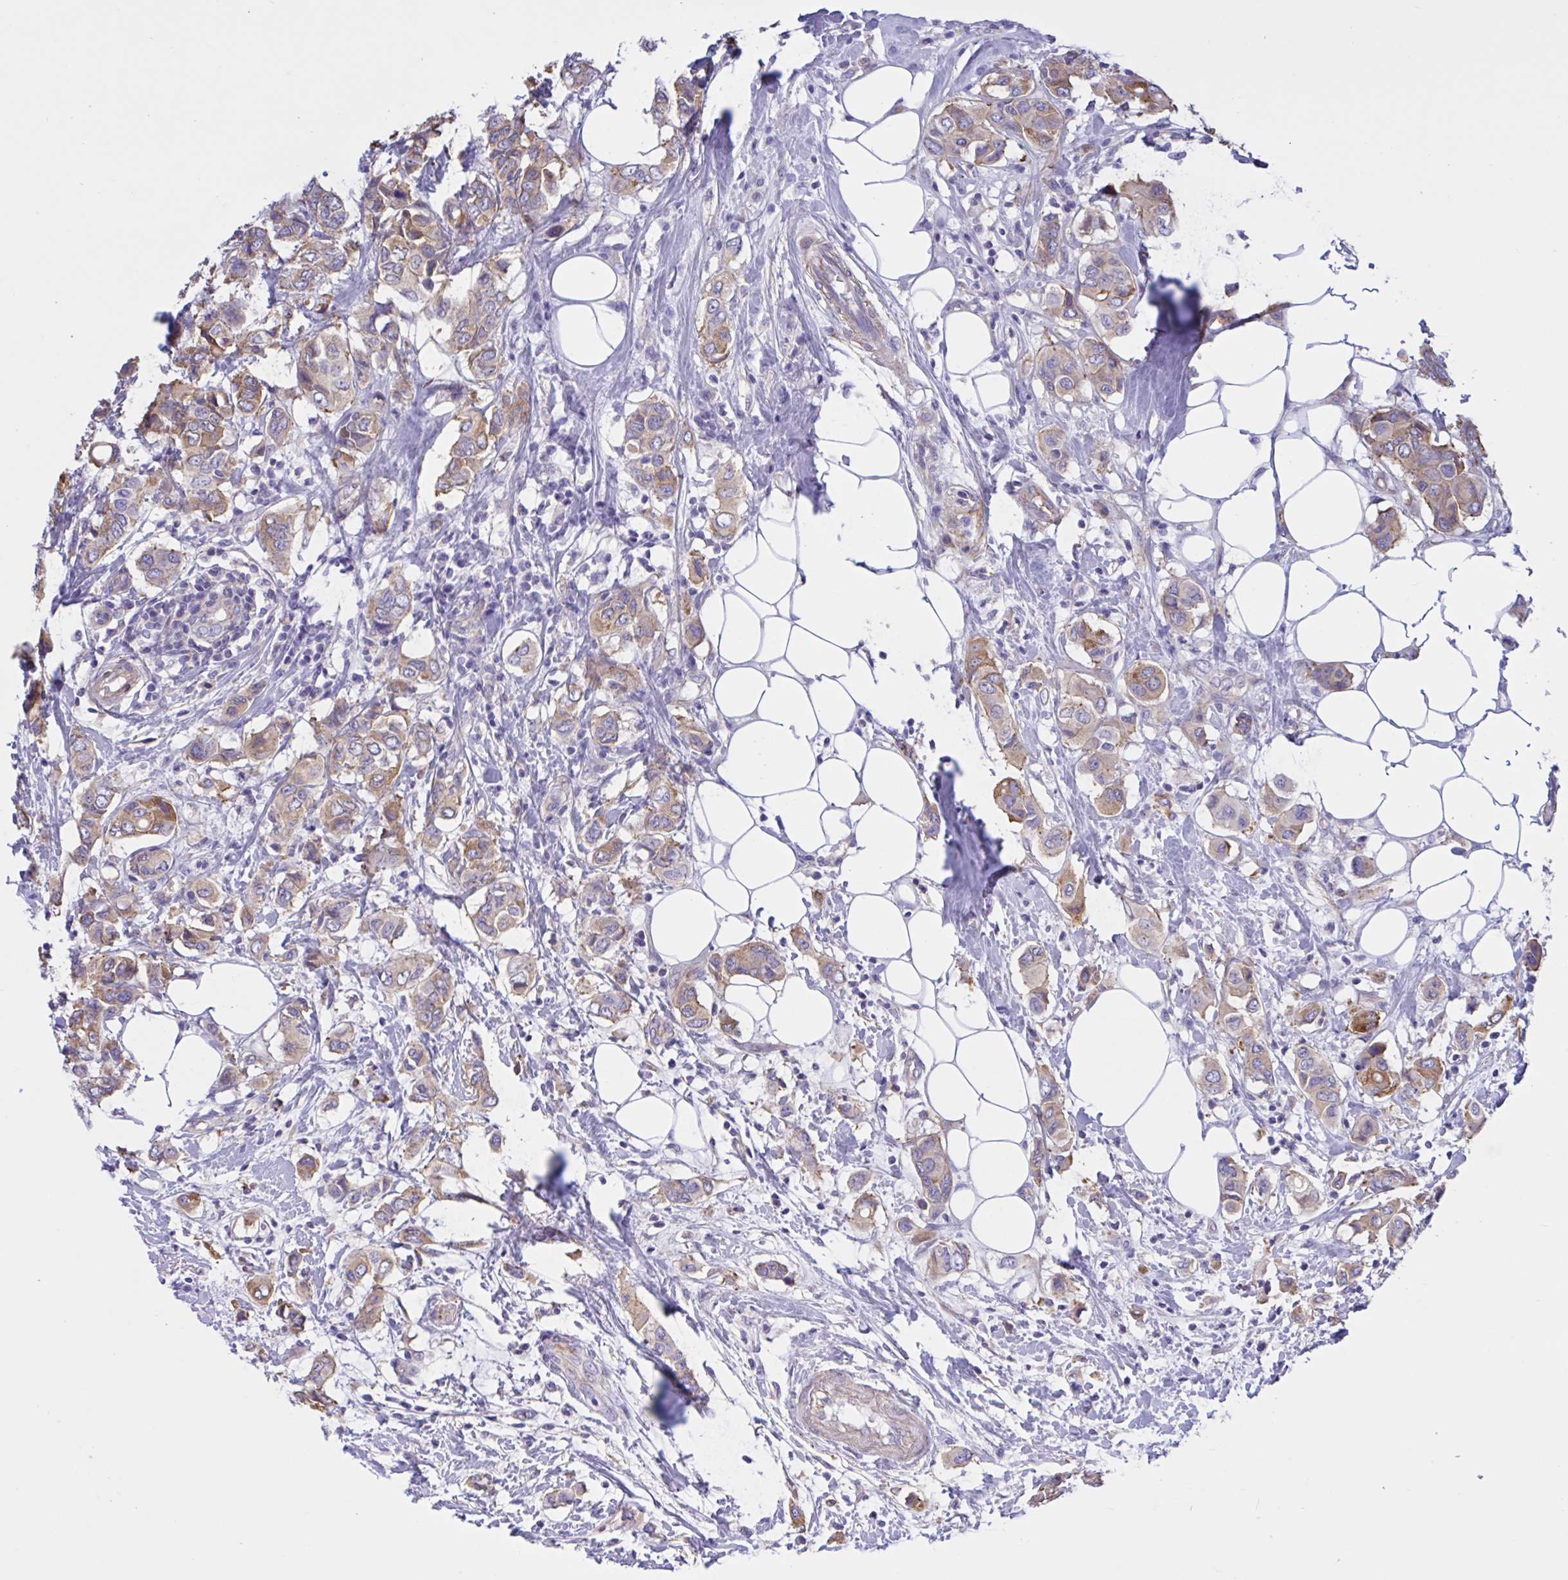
{"staining": {"intensity": "moderate", "quantity": ">75%", "location": "cytoplasmic/membranous"}, "tissue": "breast cancer", "cell_type": "Tumor cells", "image_type": "cancer", "snomed": [{"axis": "morphology", "description": "Lobular carcinoma"}, {"axis": "topography", "description": "Breast"}], "caption": "Breast cancer was stained to show a protein in brown. There is medium levels of moderate cytoplasmic/membranous staining in approximately >75% of tumor cells.", "gene": "SLC66A1", "patient": {"sex": "female", "age": 51}}